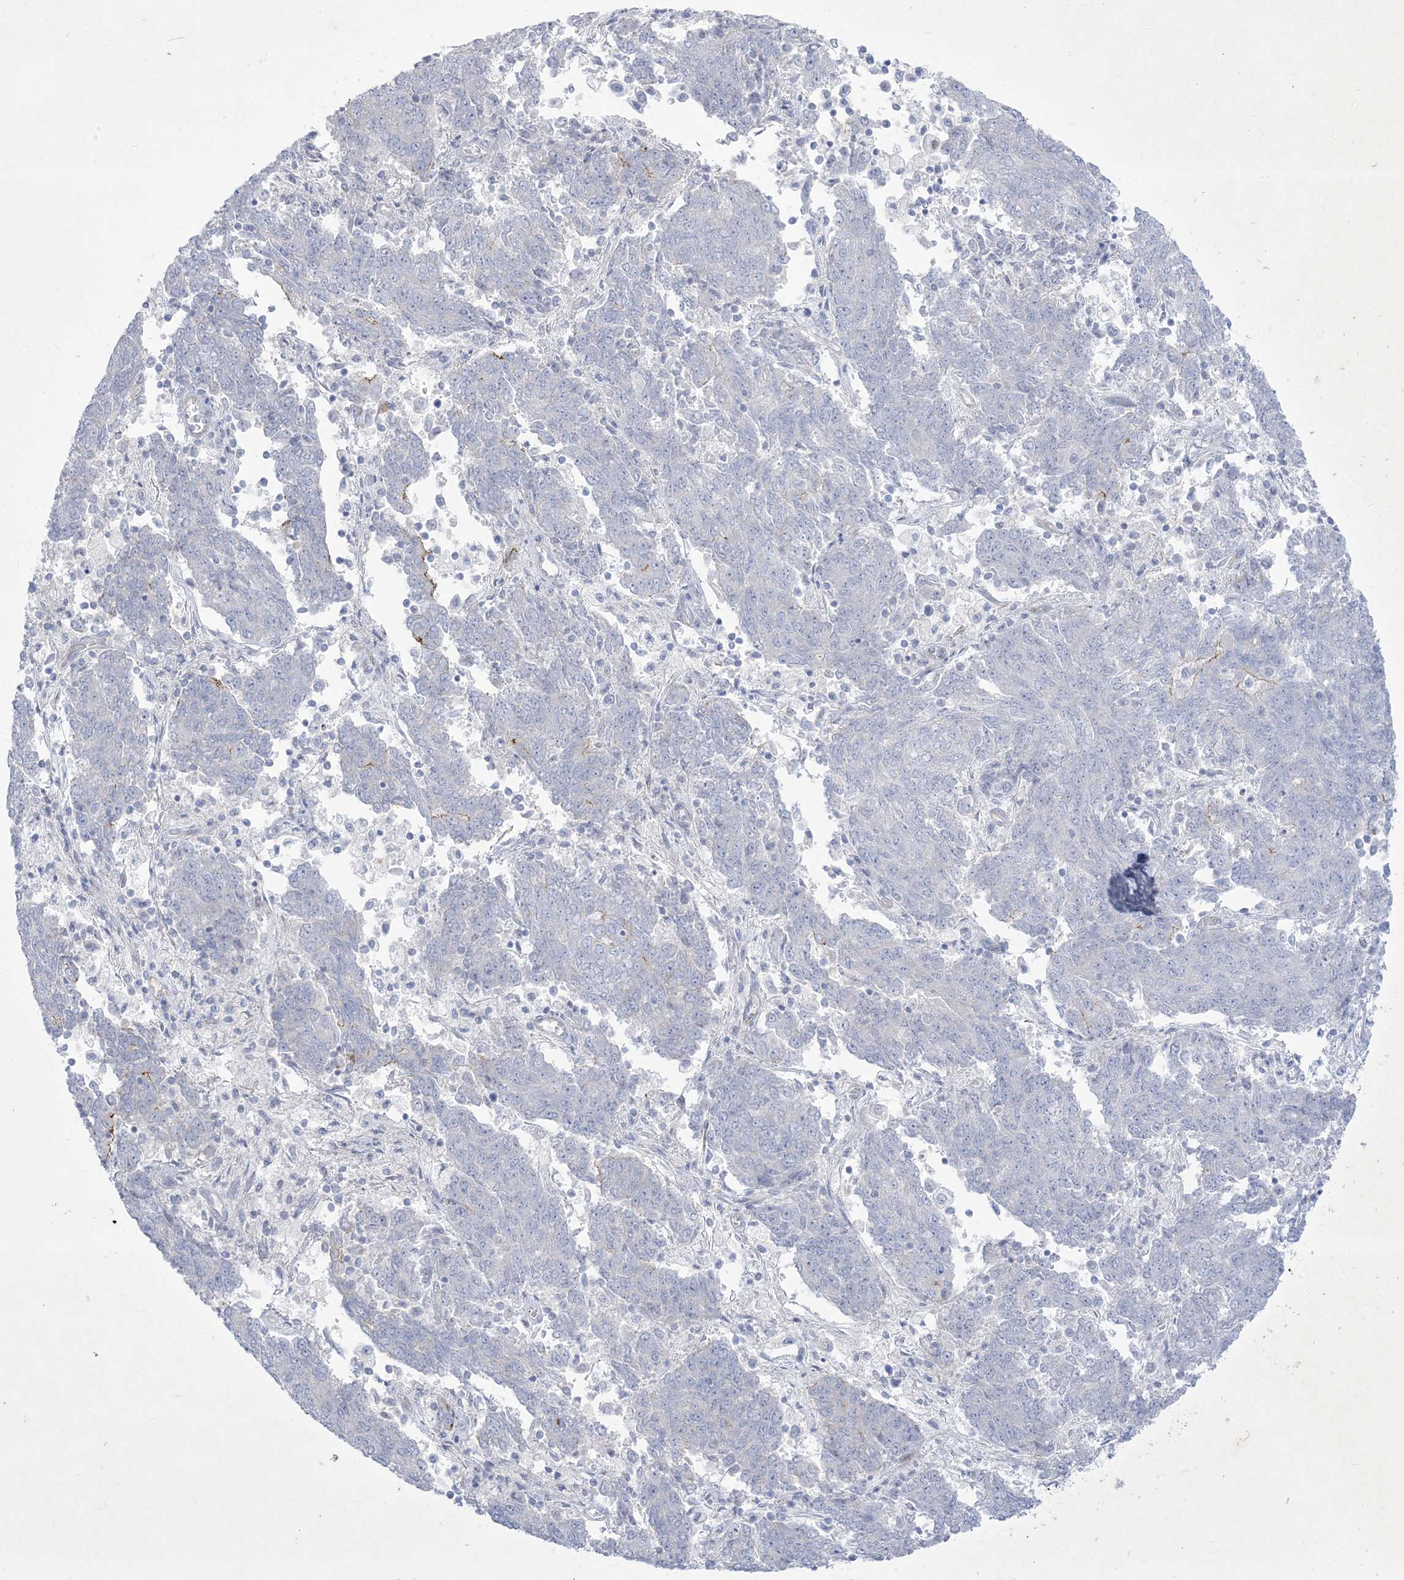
{"staining": {"intensity": "negative", "quantity": "none", "location": "none"}, "tissue": "endometrial cancer", "cell_type": "Tumor cells", "image_type": "cancer", "snomed": [{"axis": "morphology", "description": "Adenocarcinoma, NOS"}, {"axis": "topography", "description": "Endometrium"}], "caption": "There is no significant staining in tumor cells of endometrial cancer (adenocarcinoma). Brightfield microscopy of immunohistochemistry (IHC) stained with DAB (brown) and hematoxylin (blue), captured at high magnification.", "gene": "B3GNT7", "patient": {"sex": "female", "age": 80}}